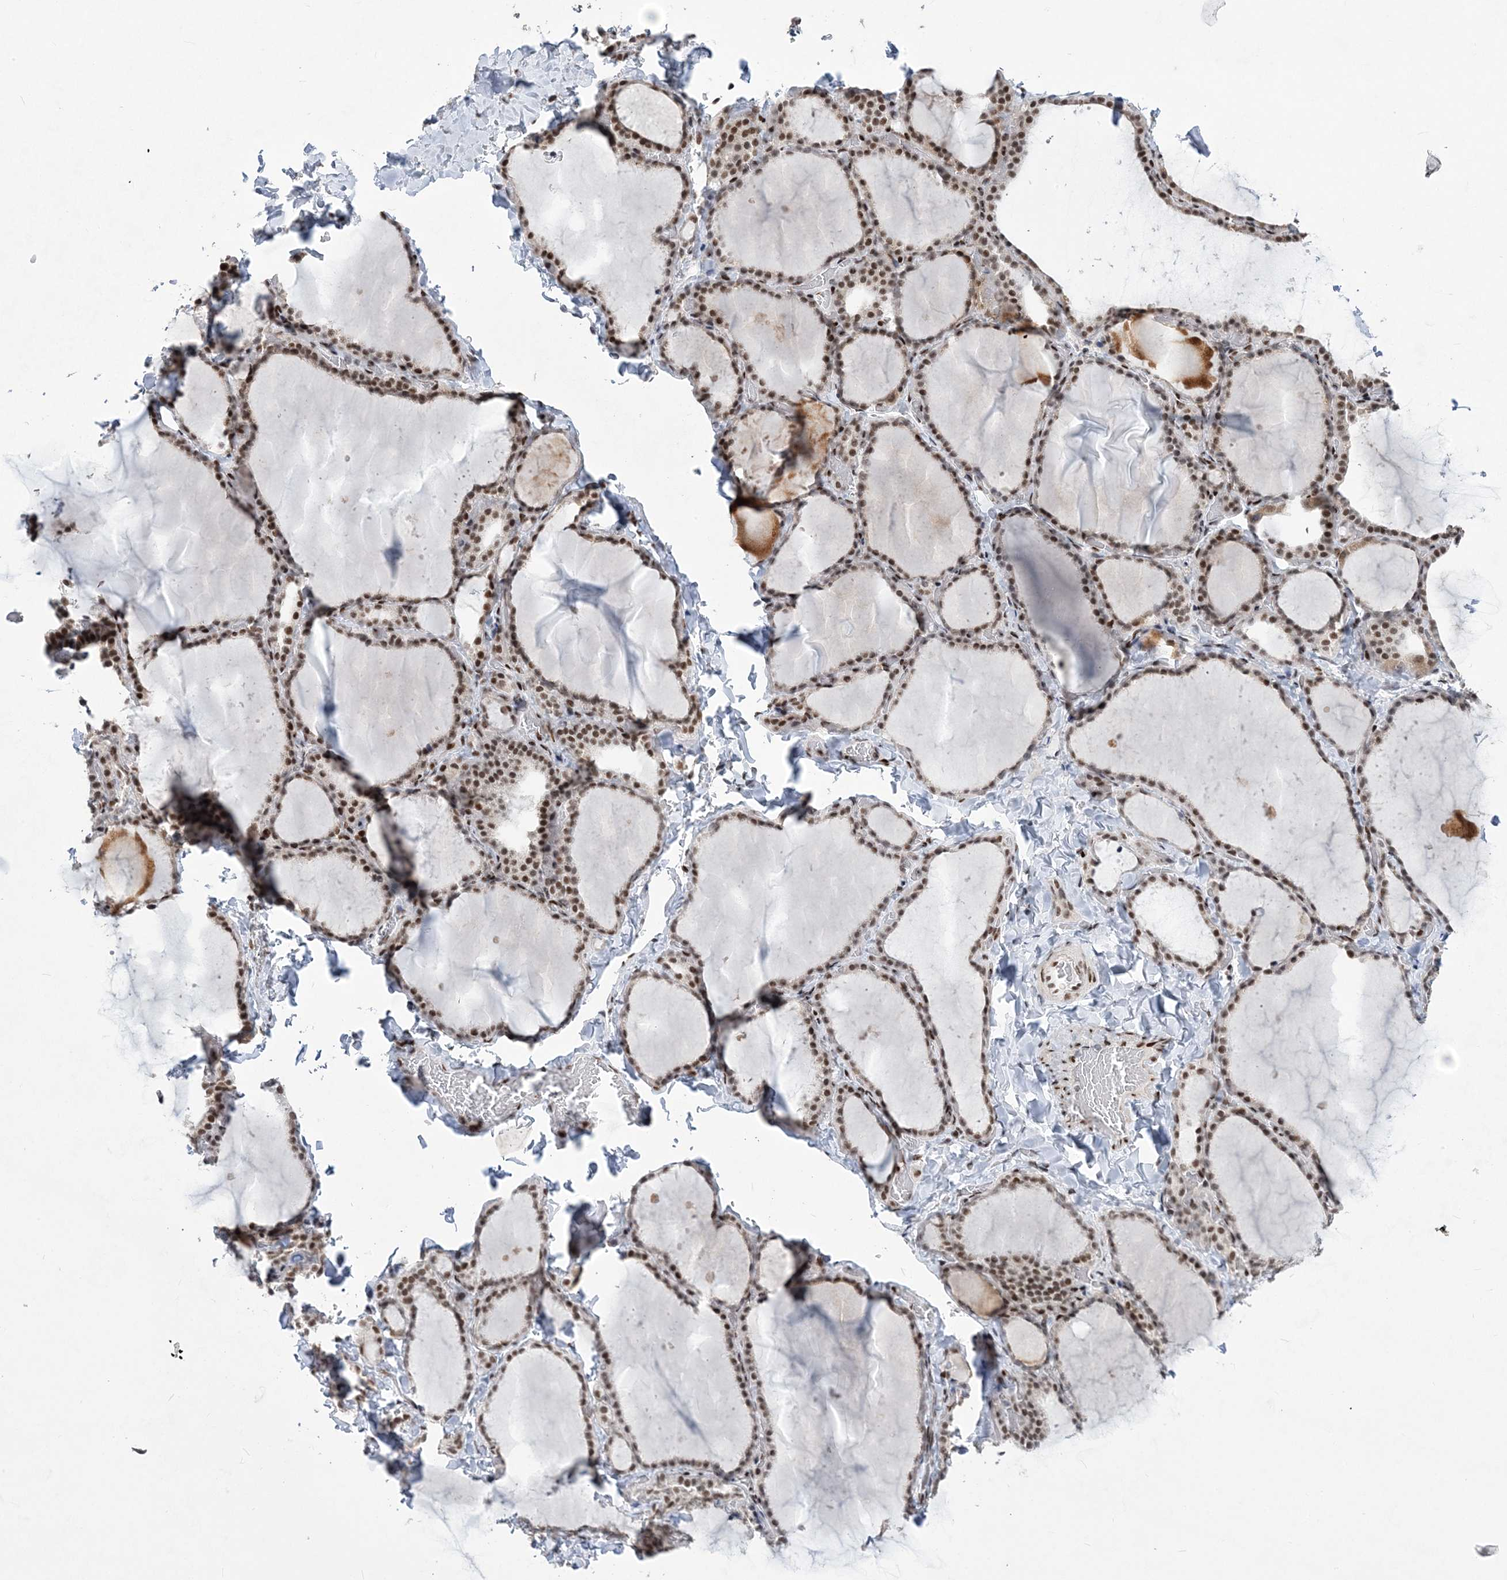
{"staining": {"intensity": "moderate", "quantity": ">75%", "location": "nuclear"}, "tissue": "thyroid gland", "cell_type": "Glandular cells", "image_type": "normal", "snomed": [{"axis": "morphology", "description": "Normal tissue, NOS"}, {"axis": "topography", "description": "Thyroid gland"}], "caption": "Brown immunohistochemical staining in normal human thyroid gland shows moderate nuclear positivity in approximately >75% of glandular cells. (brown staining indicates protein expression, while blue staining denotes nuclei).", "gene": "ZBTB7A", "patient": {"sex": "female", "age": 22}}